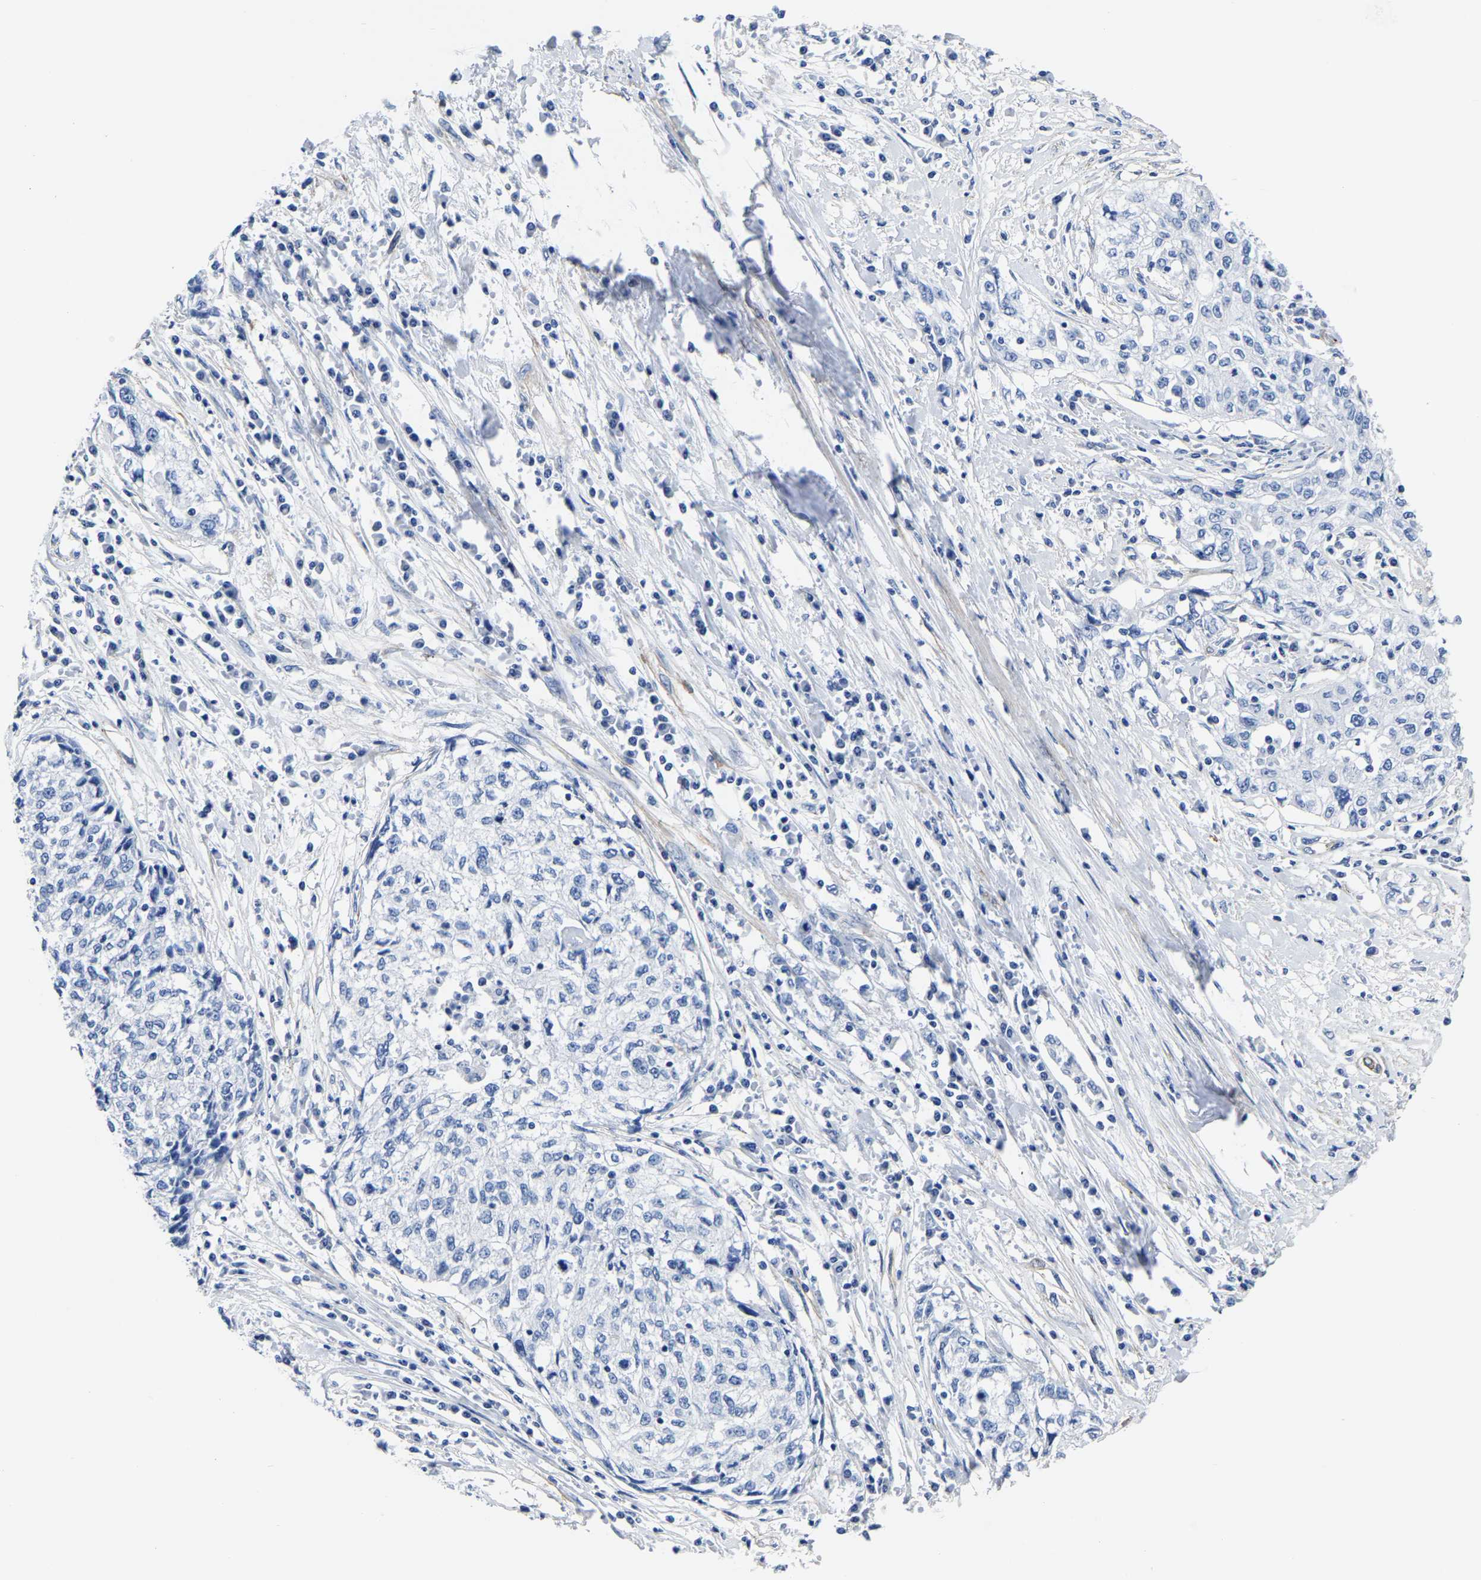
{"staining": {"intensity": "negative", "quantity": "none", "location": "none"}, "tissue": "cervical cancer", "cell_type": "Tumor cells", "image_type": "cancer", "snomed": [{"axis": "morphology", "description": "Squamous cell carcinoma, NOS"}, {"axis": "topography", "description": "Cervix"}], "caption": "DAB immunohistochemical staining of cervical cancer demonstrates no significant staining in tumor cells.", "gene": "SLC45A3", "patient": {"sex": "female", "age": 57}}